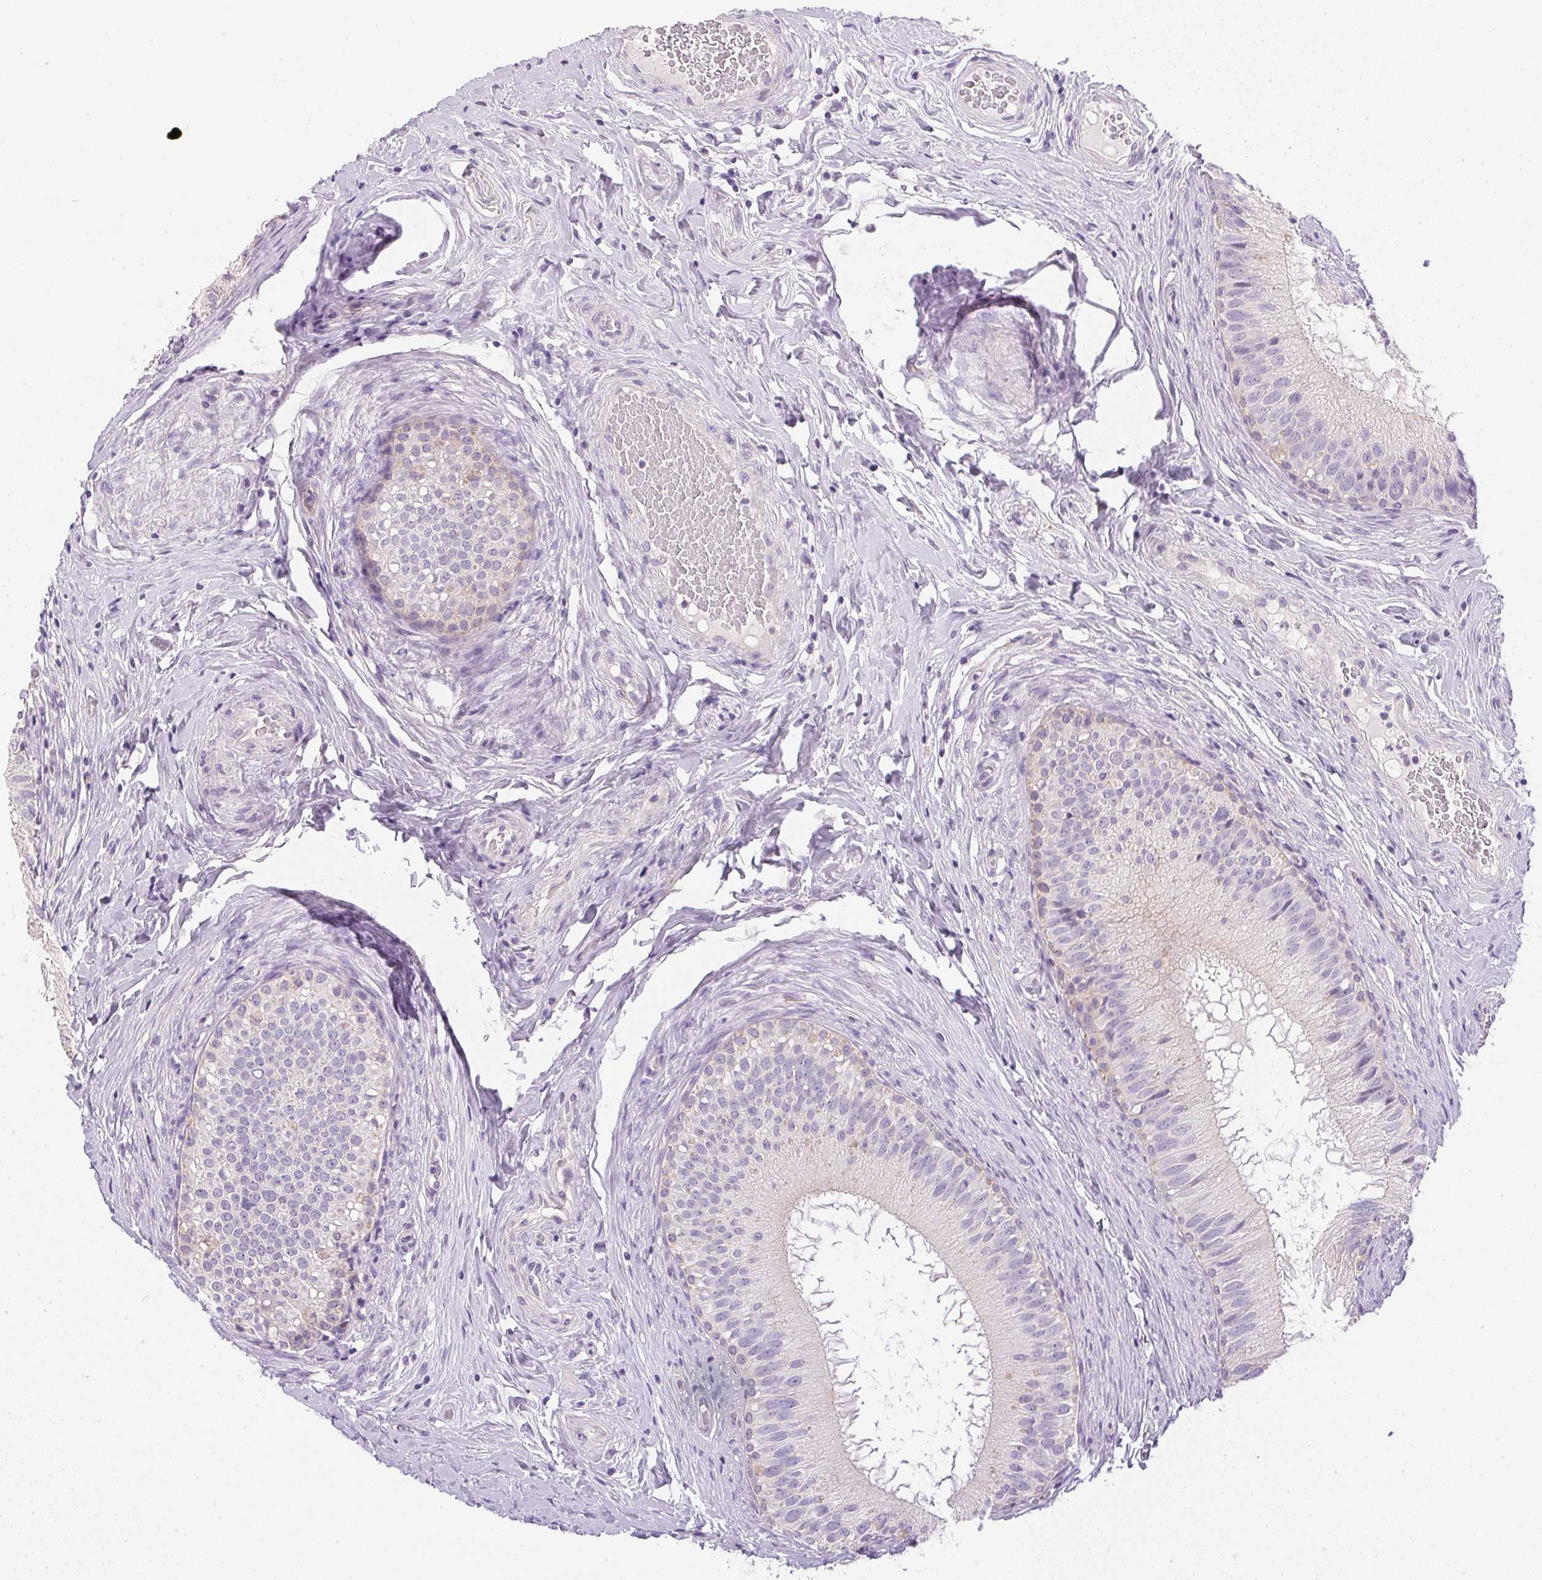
{"staining": {"intensity": "negative", "quantity": "none", "location": "none"}, "tissue": "epididymis", "cell_type": "Glandular cells", "image_type": "normal", "snomed": [{"axis": "morphology", "description": "Normal tissue, NOS"}, {"axis": "topography", "description": "Epididymis"}], "caption": "The photomicrograph shows no staining of glandular cells in unremarkable epididymis. Brightfield microscopy of IHC stained with DAB (brown) and hematoxylin (blue), captured at high magnification.", "gene": "SLC17A7", "patient": {"sex": "male", "age": 34}}